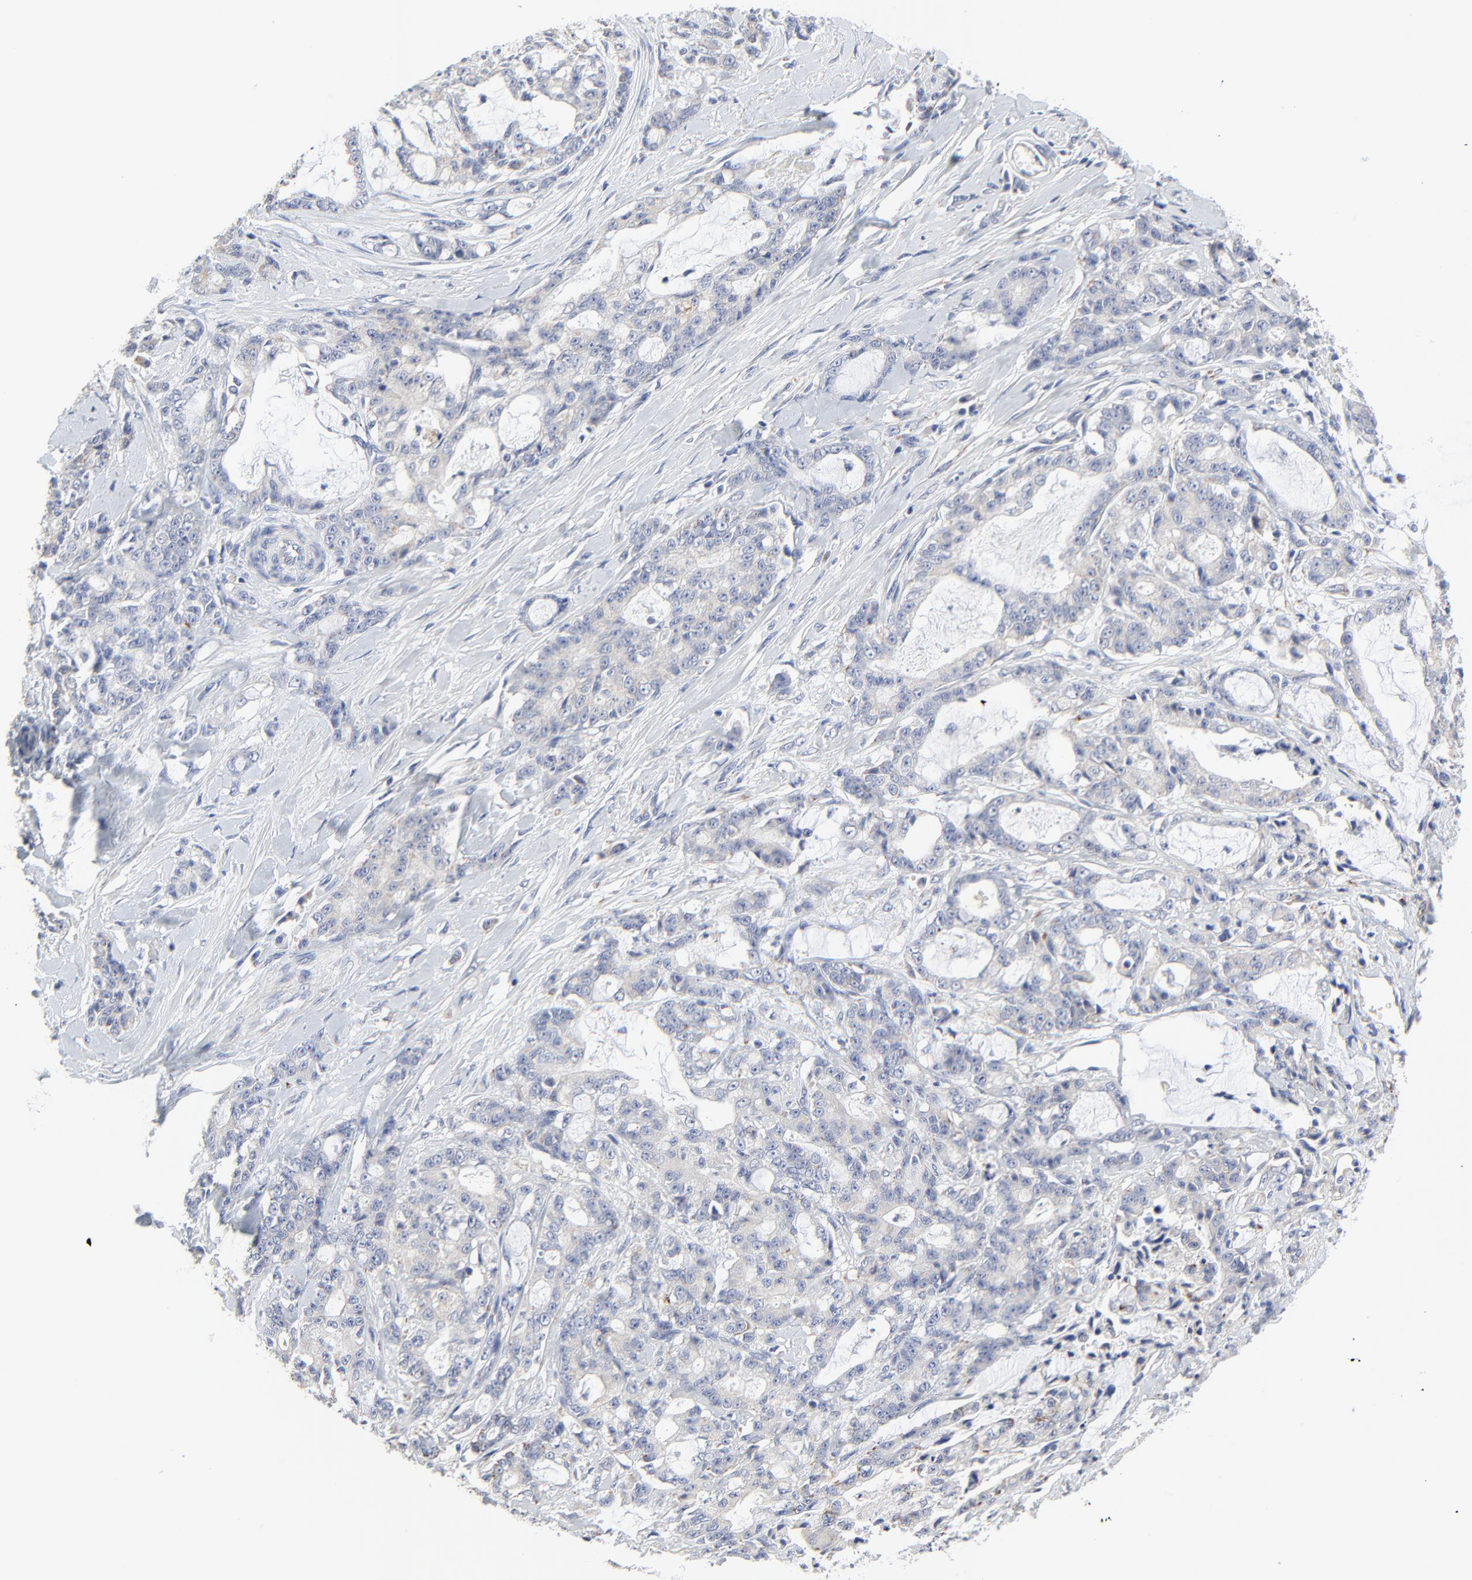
{"staining": {"intensity": "negative", "quantity": "none", "location": "none"}, "tissue": "pancreatic cancer", "cell_type": "Tumor cells", "image_type": "cancer", "snomed": [{"axis": "morphology", "description": "Adenocarcinoma, NOS"}, {"axis": "topography", "description": "Pancreas"}], "caption": "Immunohistochemistry image of neoplastic tissue: pancreatic cancer stained with DAB exhibits no significant protein staining in tumor cells.", "gene": "DHRSX", "patient": {"sex": "female", "age": 73}}